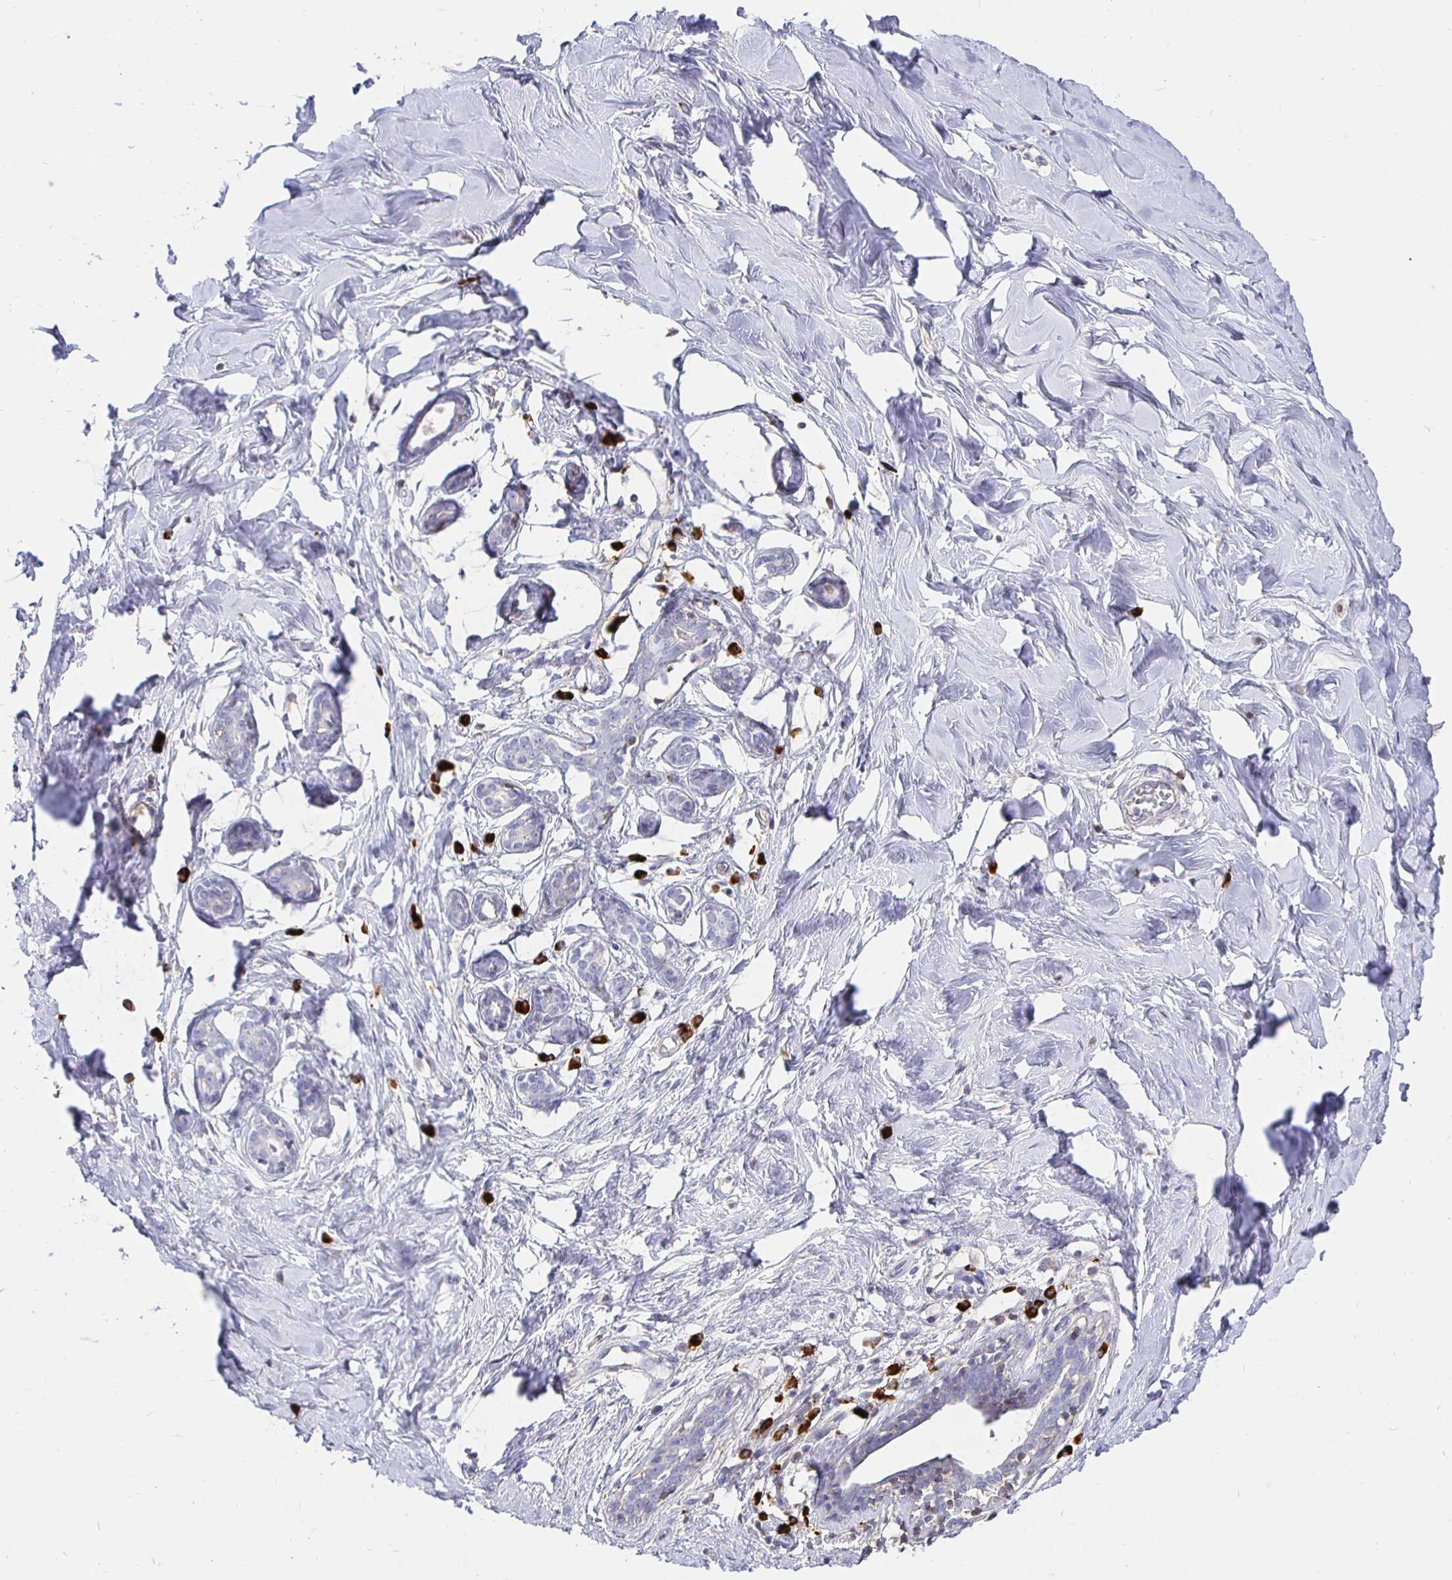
{"staining": {"intensity": "negative", "quantity": "none", "location": "none"}, "tissue": "breast", "cell_type": "Adipocytes", "image_type": "normal", "snomed": [{"axis": "morphology", "description": "Normal tissue, NOS"}, {"axis": "topography", "description": "Breast"}], "caption": "Unremarkable breast was stained to show a protein in brown. There is no significant positivity in adipocytes. (Immunohistochemistry, brightfield microscopy, high magnification).", "gene": "CXCR3", "patient": {"sex": "female", "age": 27}}